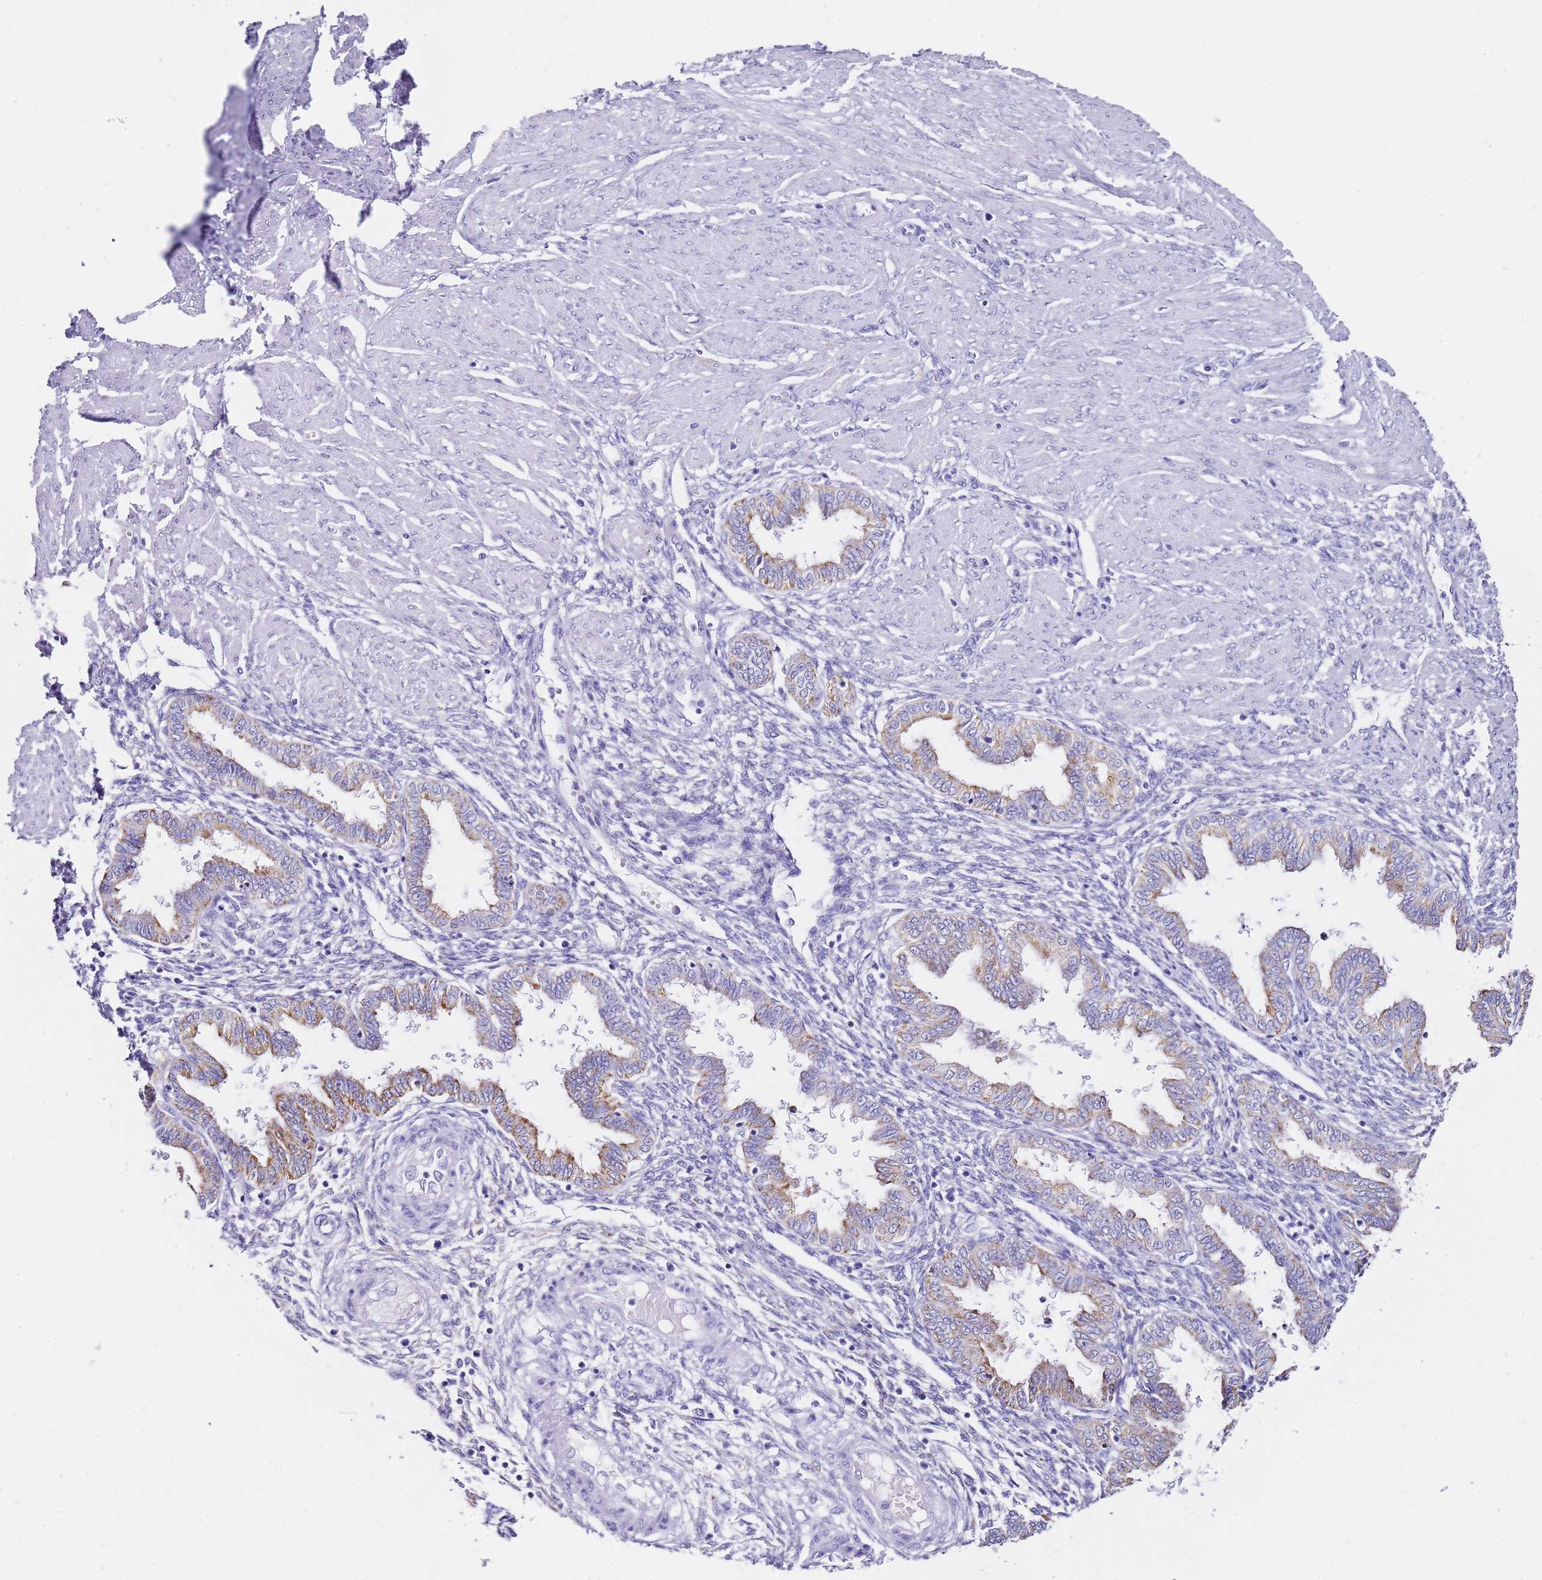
{"staining": {"intensity": "negative", "quantity": "none", "location": "none"}, "tissue": "endometrium", "cell_type": "Cells in endometrial stroma", "image_type": "normal", "snomed": [{"axis": "morphology", "description": "Normal tissue, NOS"}, {"axis": "topography", "description": "Endometrium"}], "caption": "A high-resolution micrograph shows immunohistochemistry (IHC) staining of normal endometrium, which shows no significant positivity in cells in endometrial stroma. (DAB immunohistochemistry (IHC) visualized using brightfield microscopy, high magnification).", "gene": "PTBP2", "patient": {"sex": "female", "age": 33}}